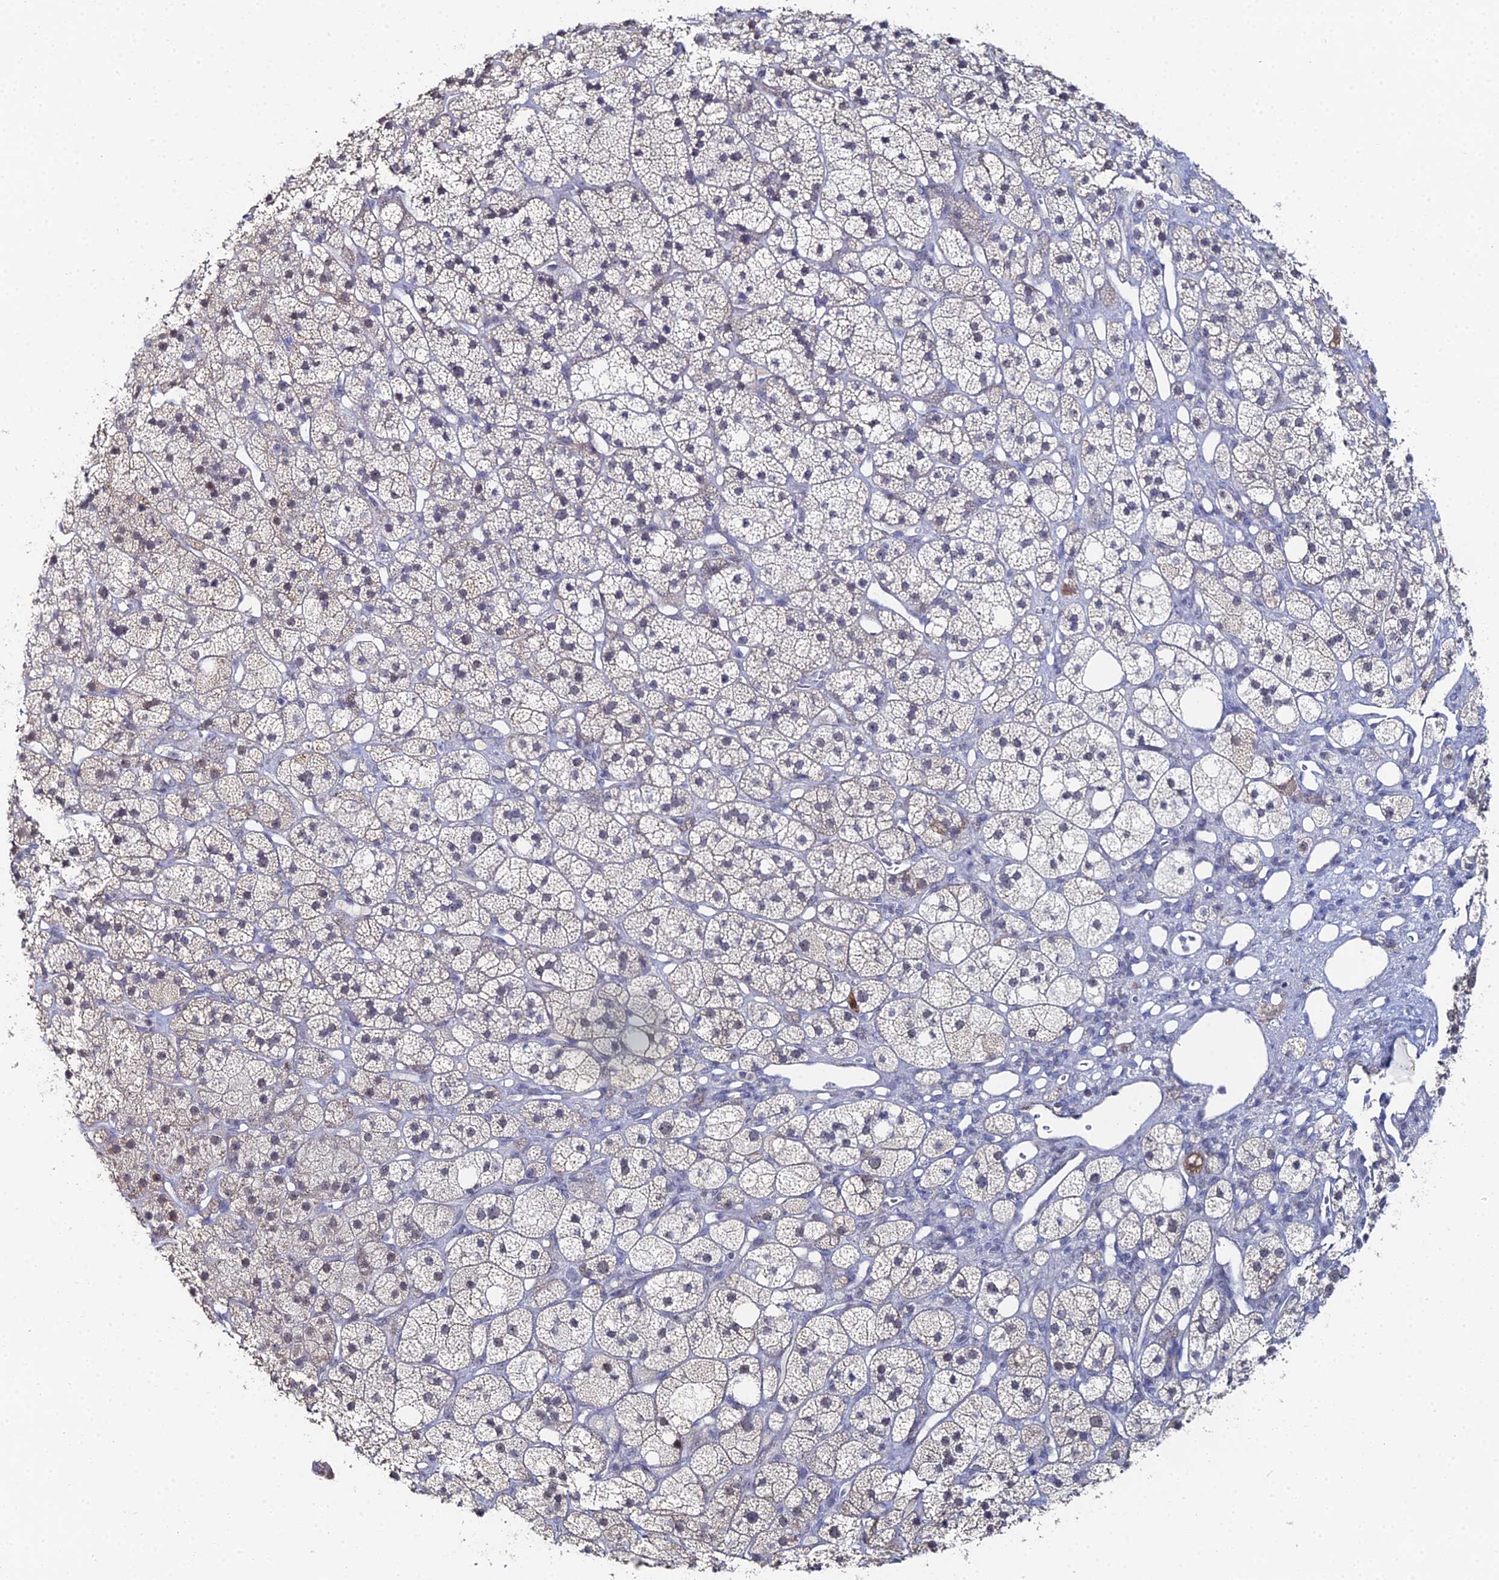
{"staining": {"intensity": "negative", "quantity": "none", "location": "none"}, "tissue": "adrenal gland", "cell_type": "Glandular cells", "image_type": "normal", "snomed": [{"axis": "morphology", "description": "Normal tissue, NOS"}, {"axis": "topography", "description": "Adrenal gland"}], "caption": "Immunohistochemistry photomicrograph of normal adrenal gland stained for a protein (brown), which reveals no expression in glandular cells. The staining was performed using DAB to visualize the protein expression in brown, while the nuclei were stained in blue with hematoxylin (Magnification: 20x).", "gene": "THAP4", "patient": {"sex": "male", "age": 61}}